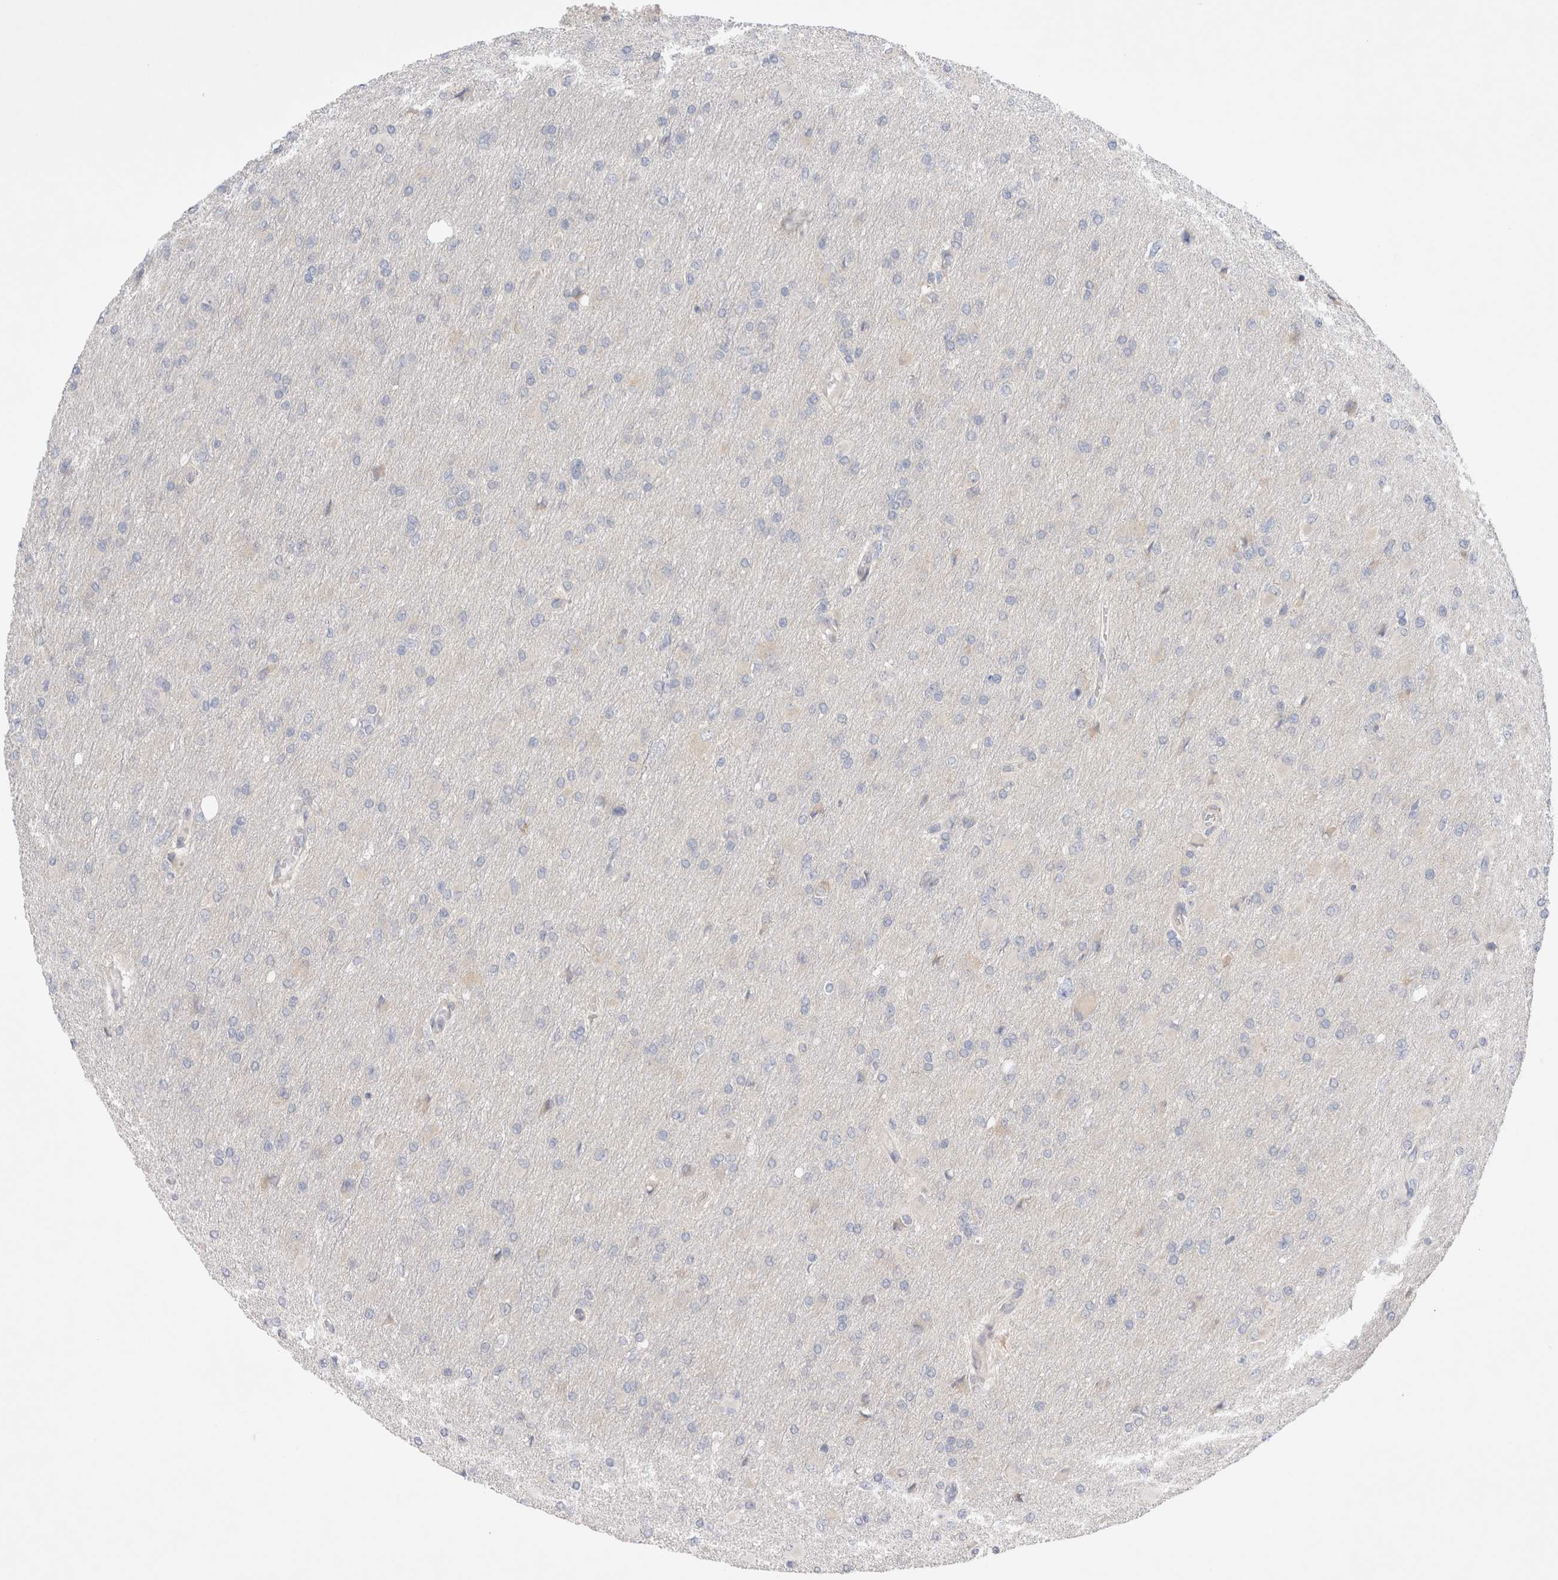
{"staining": {"intensity": "negative", "quantity": "none", "location": "none"}, "tissue": "glioma", "cell_type": "Tumor cells", "image_type": "cancer", "snomed": [{"axis": "morphology", "description": "Glioma, malignant, High grade"}, {"axis": "topography", "description": "Cerebral cortex"}], "caption": "DAB immunohistochemical staining of glioma demonstrates no significant positivity in tumor cells.", "gene": "RBM12B", "patient": {"sex": "female", "age": 36}}